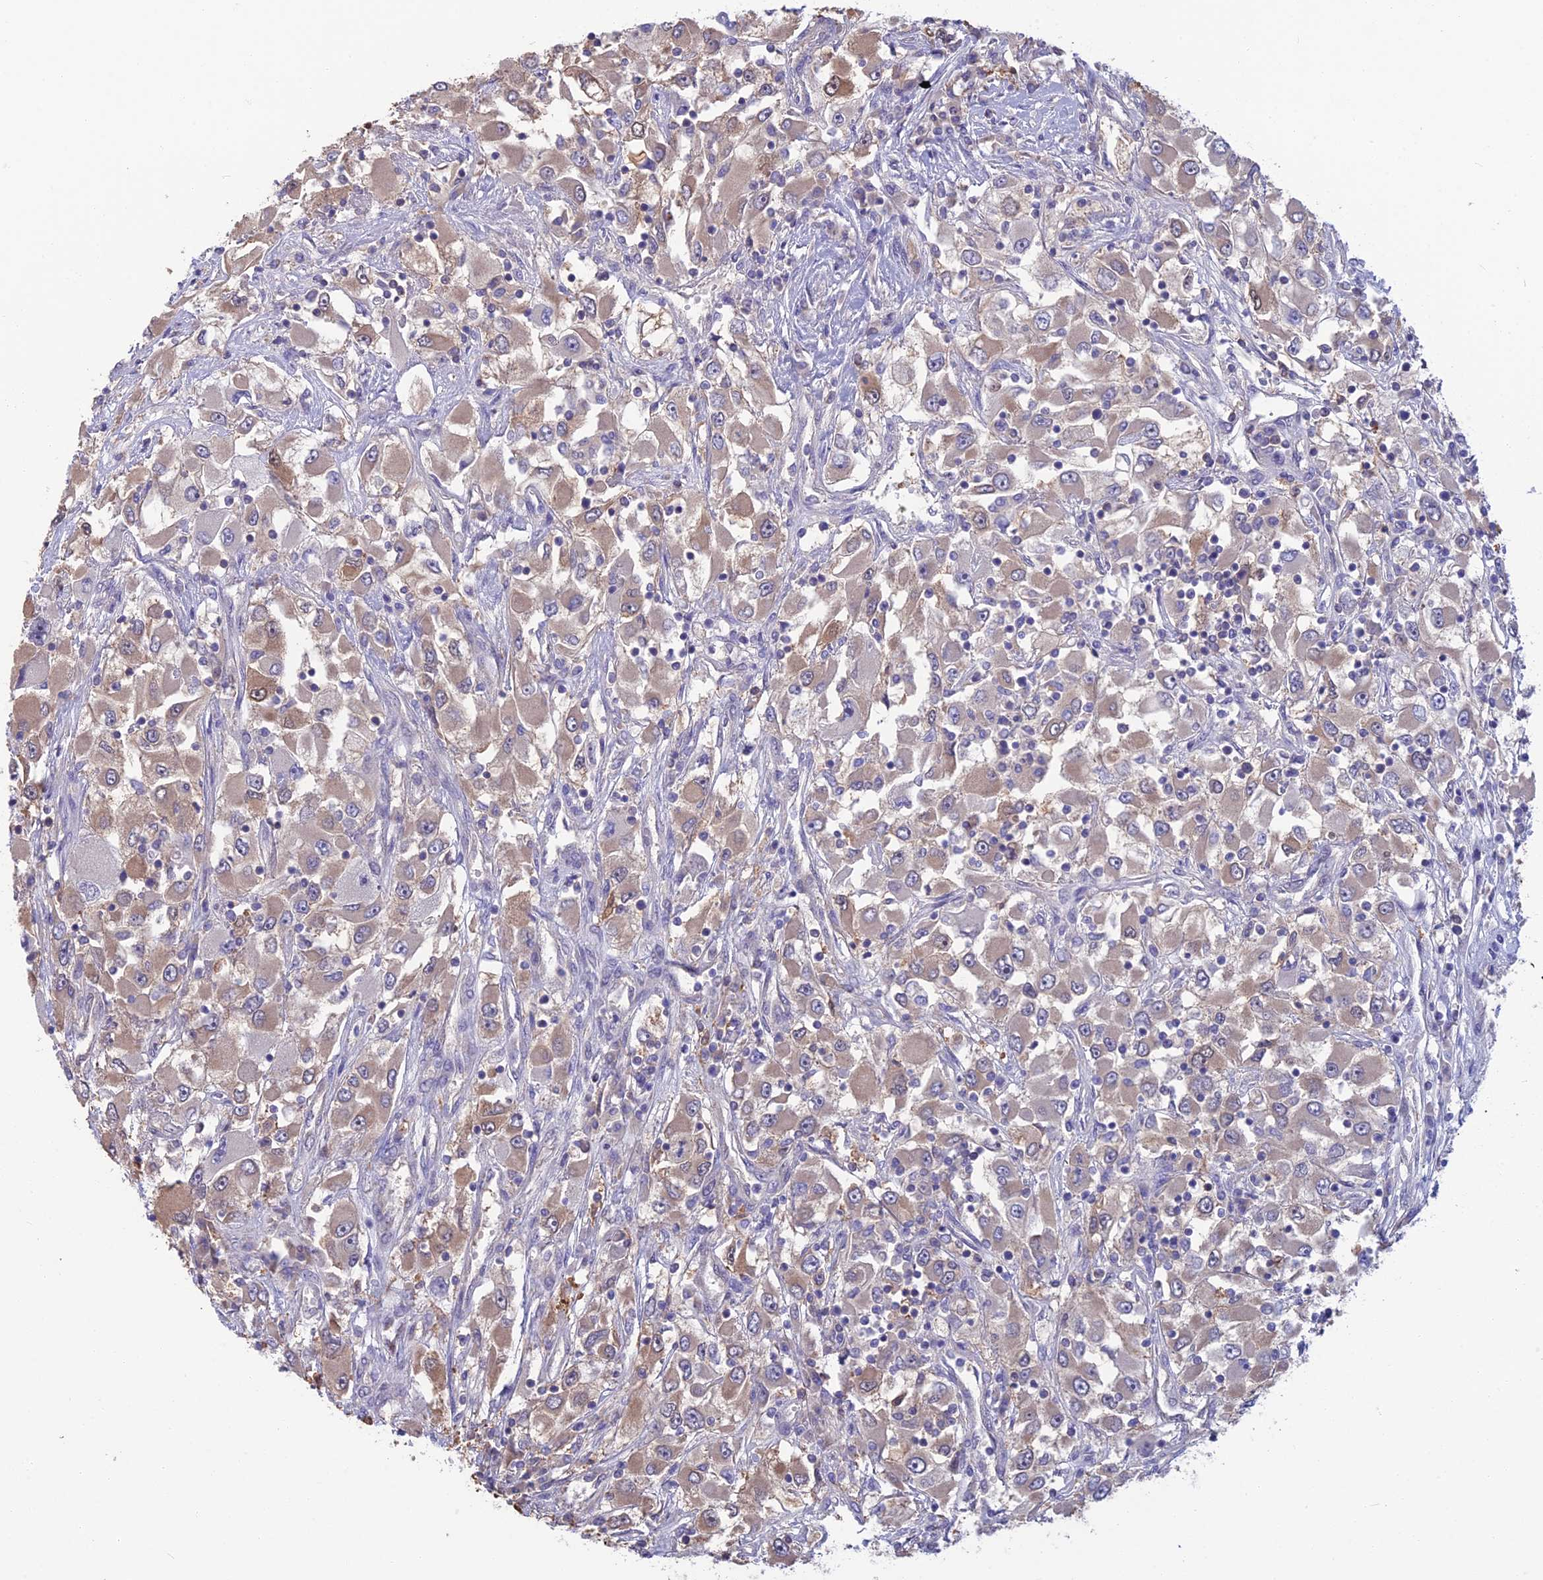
{"staining": {"intensity": "weak", "quantity": ">75%", "location": "cytoplasmic/membranous"}, "tissue": "renal cancer", "cell_type": "Tumor cells", "image_type": "cancer", "snomed": [{"axis": "morphology", "description": "Adenocarcinoma, NOS"}, {"axis": "topography", "description": "Kidney"}], "caption": "Human renal cancer stained with a protein marker exhibits weak staining in tumor cells.", "gene": "SNAP91", "patient": {"sex": "female", "age": 52}}